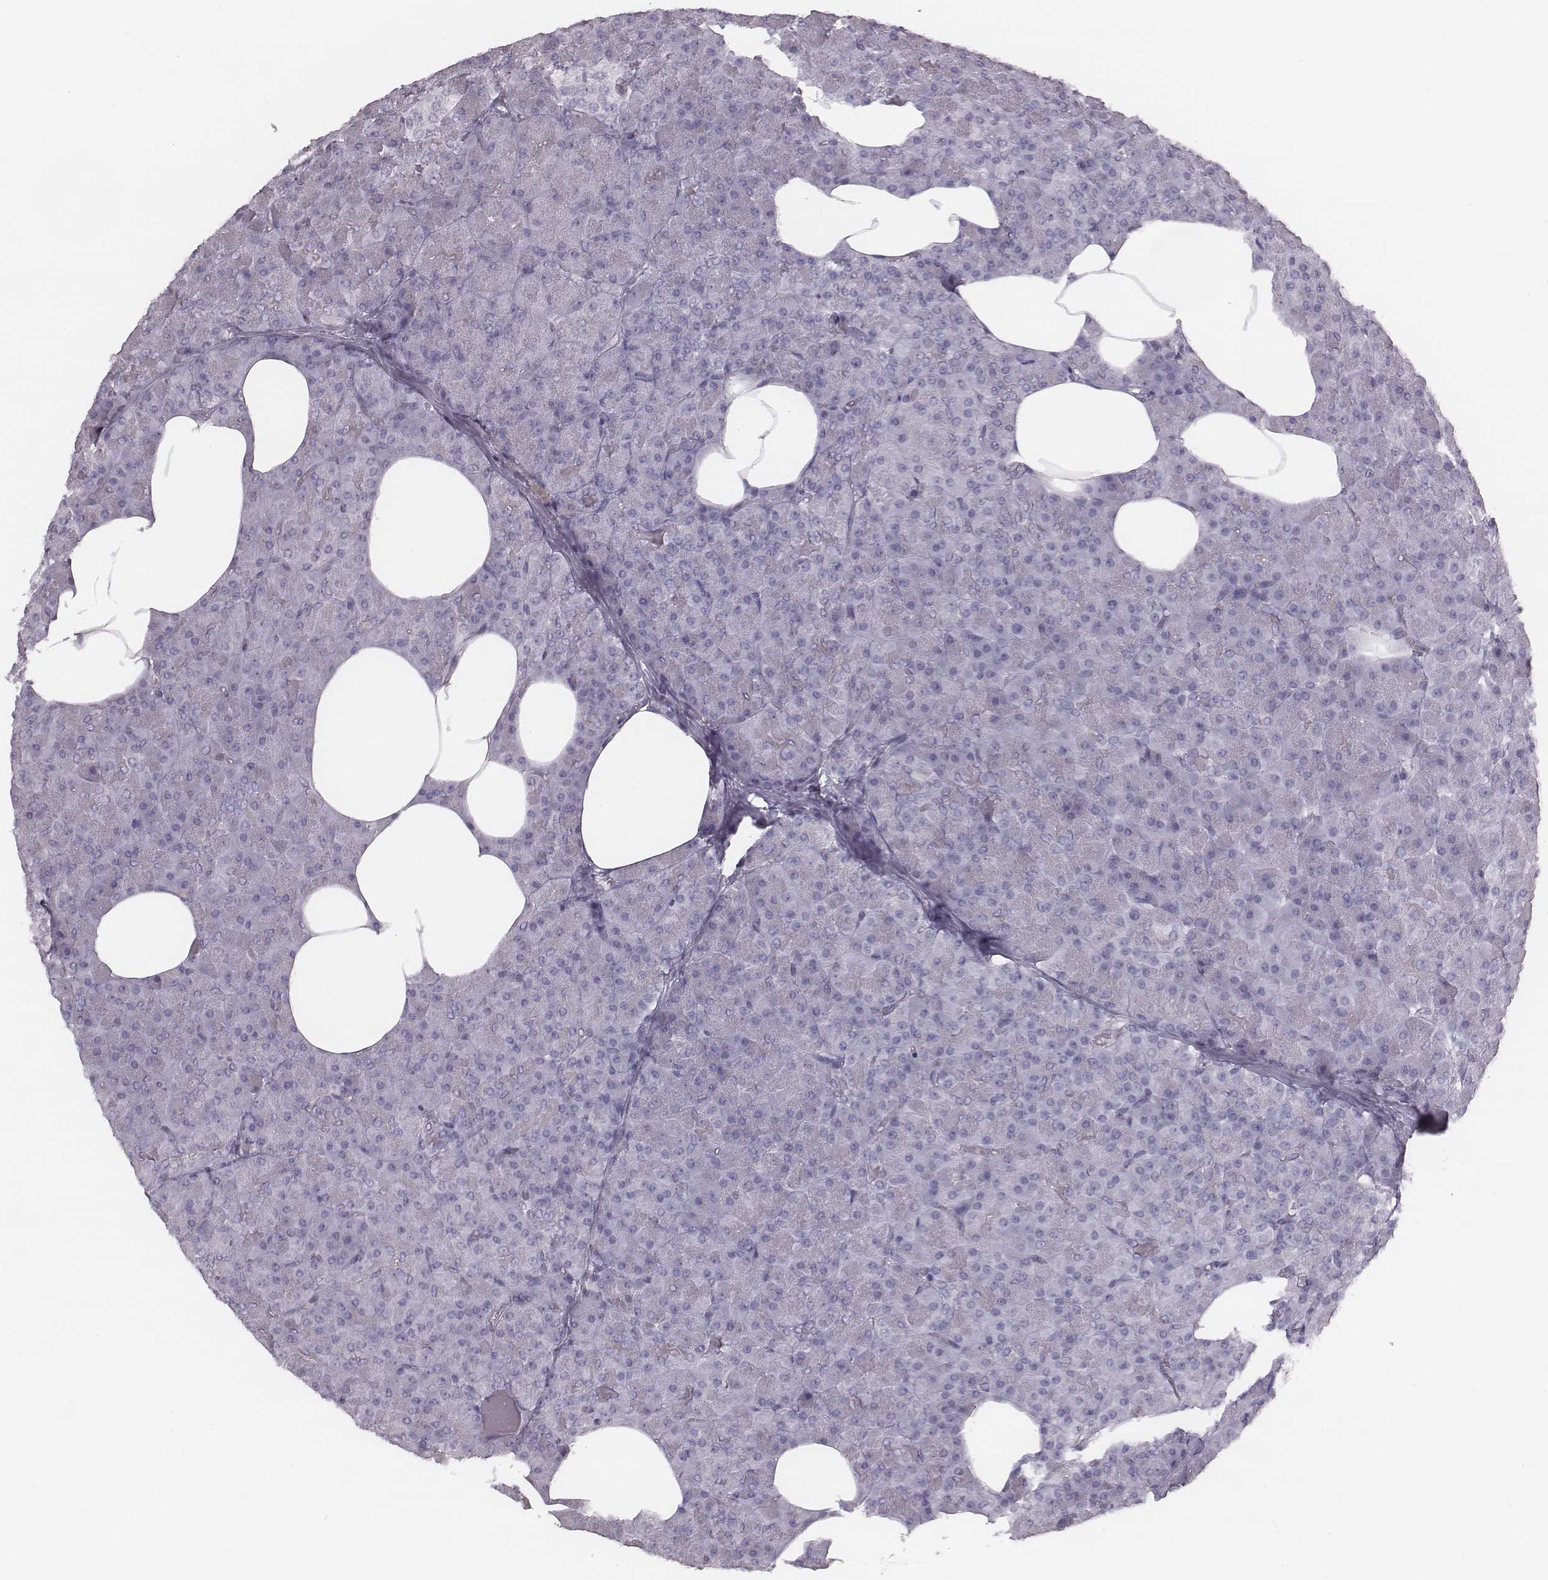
{"staining": {"intensity": "negative", "quantity": "none", "location": "none"}, "tissue": "pancreas", "cell_type": "Exocrine glandular cells", "image_type": "normal", "snomed": [{"axis": "morphology", "description": "Normal tissue, NOS"}, {"axis": "topography", "description": "Pancreas"}], "caption": "DAB immunohistochemical staining of benign pancreas shows no significant staining in exocrine glandular cells.", "gene": "ENSG00000285837", "patient": {"sex": "female", "age": 45}}